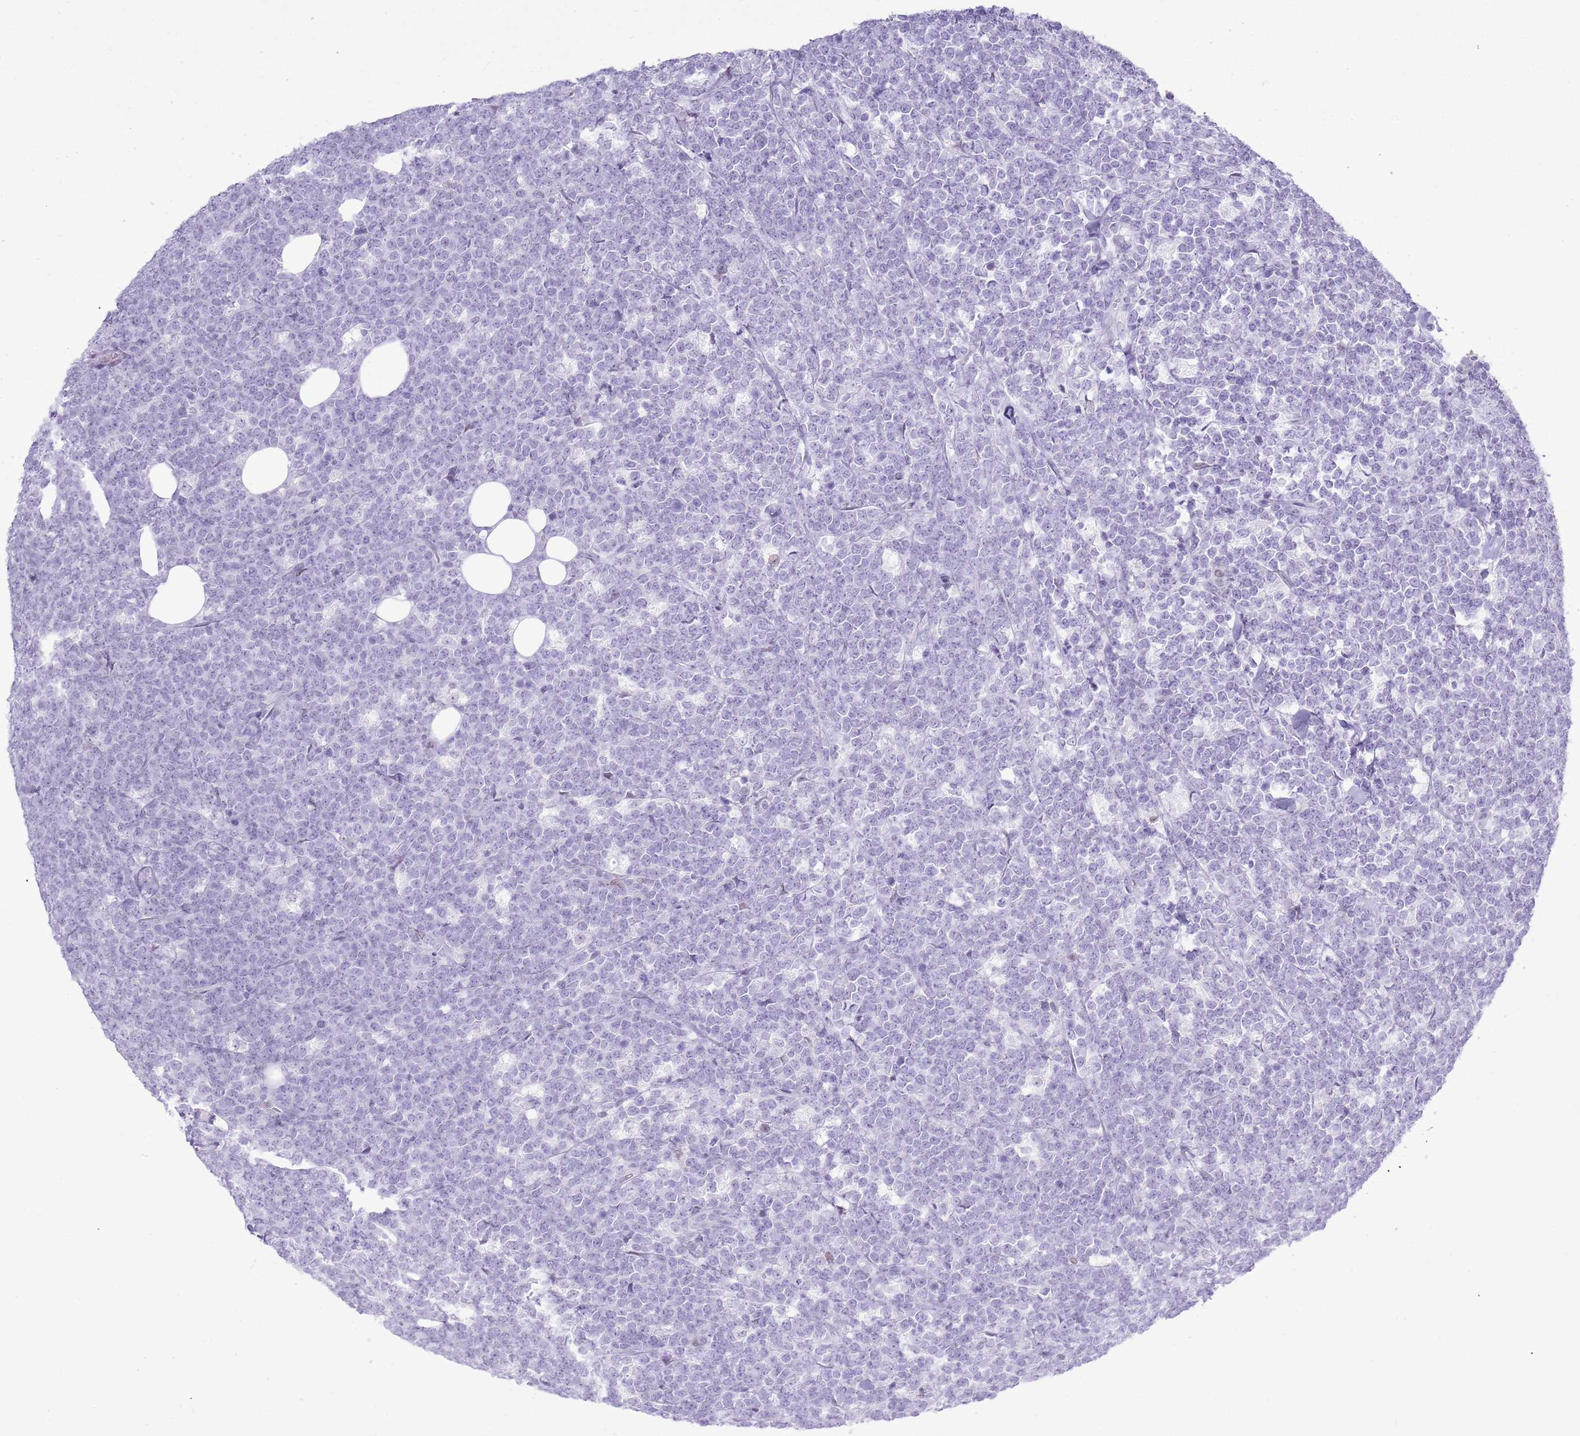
{"staining": {"intensity": "negative", "quantity": "none", "location": "none"}, "tissue": "lymphoma", "cell_type": "Tumor cells", "image_type": "cancer", "snomed": [{"axis": "morphology", "description": "Malignant lymphoma, non-Hodgkin's type, High grade"}, {"axis": "topography", "description": "Small intestine"}], "caption": "There is no significant staining in tumor cells of high-grade malignant lymphoma, non-Hodgkin's type.", "gene": "ASIP", "patient": {"sex": "male", "age": 8}}